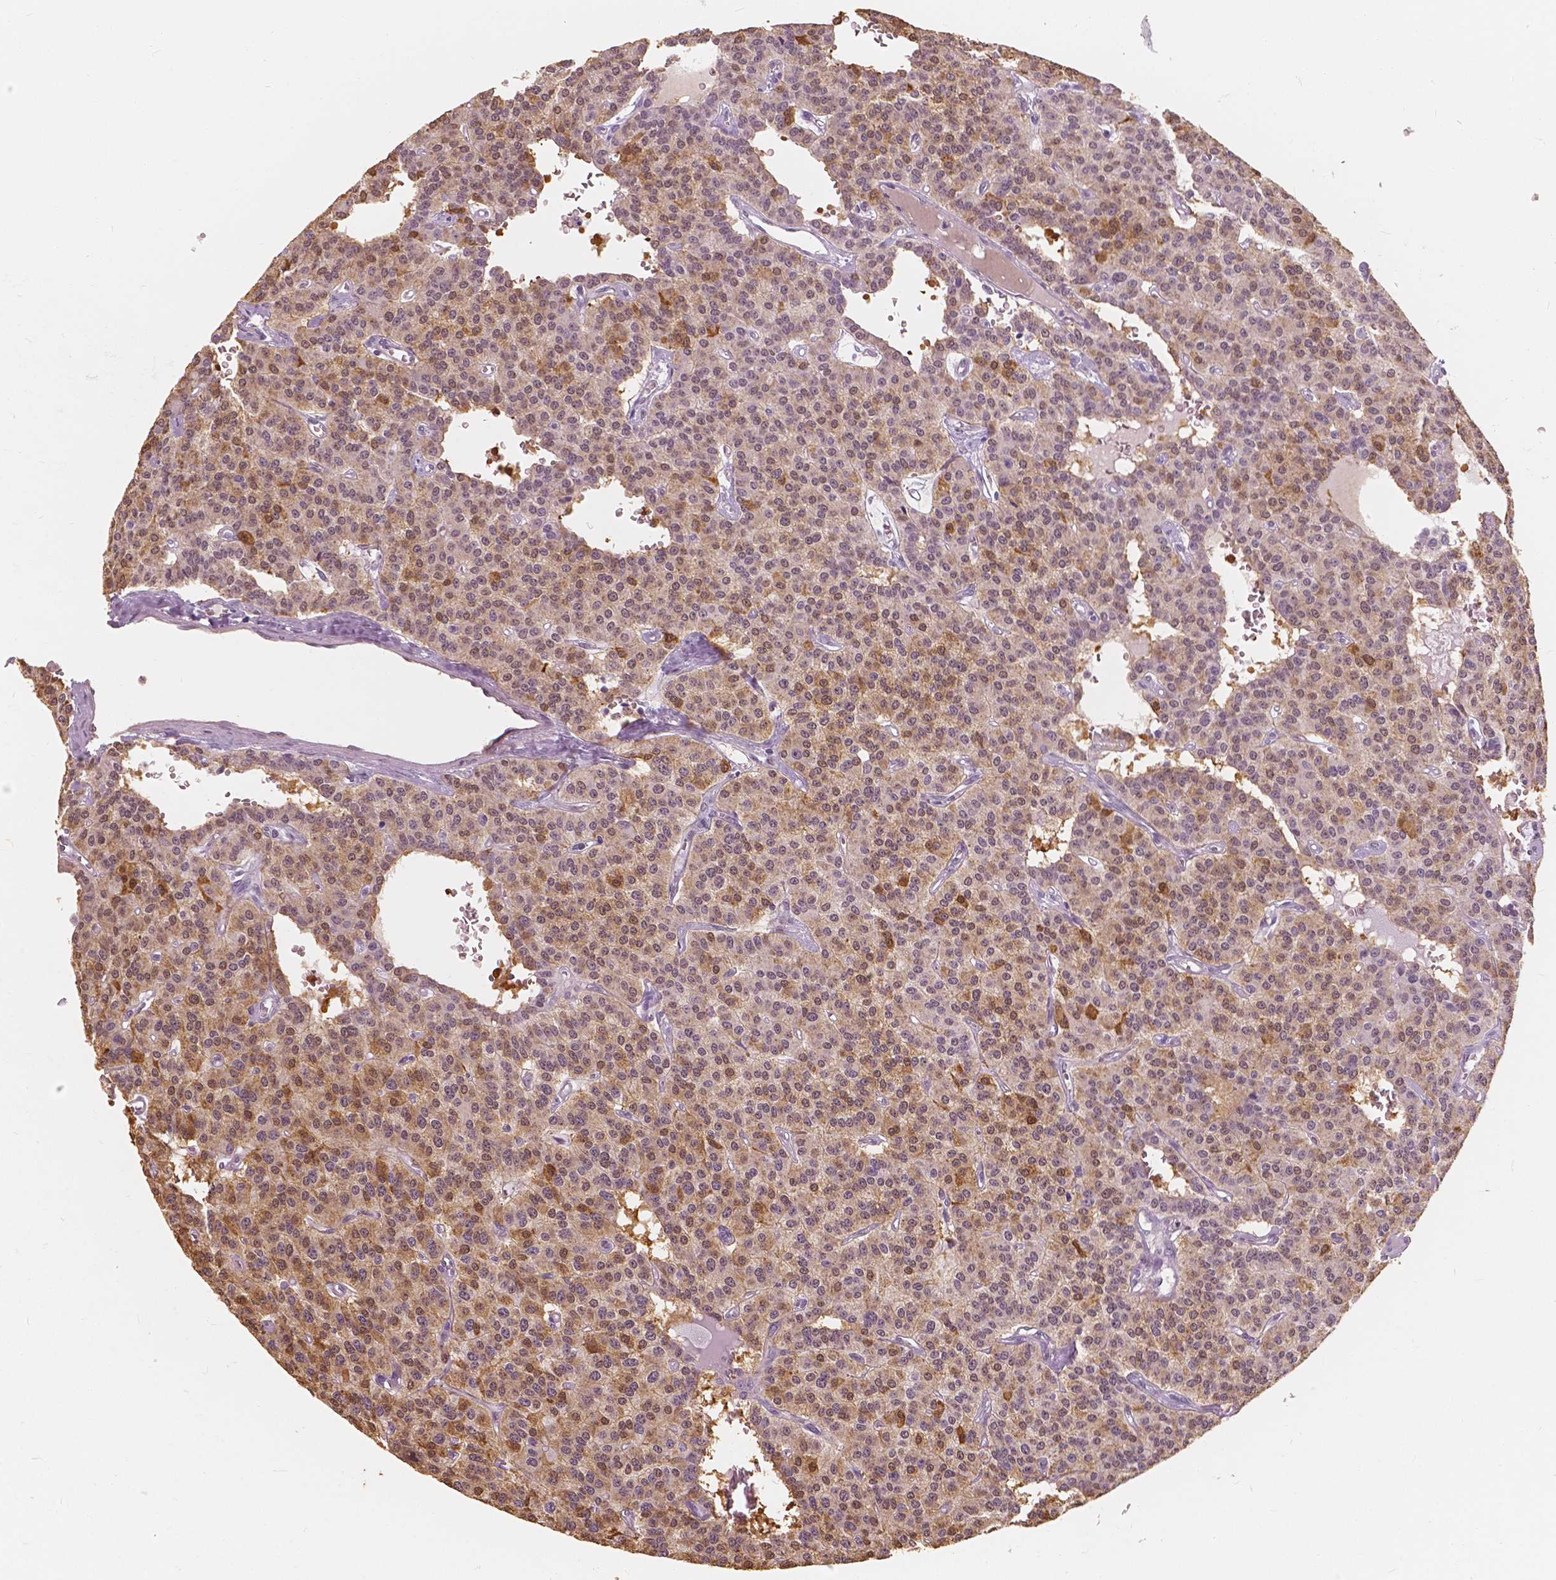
{"staining": {"intensity": "moderate", "quantity": "25%-75%", "location": "cytoplasmic/membranous"}, "tissue": "carcinoid", "cell_type": "Tumor cells", "image_type": "cancer", "snomed": [{"axis": "morphology", "description": "Carcinoid, malignant, NOS"}, {"axis": "topography", "description": "Lung"}], "caption": "Immunohistochemistry micrograph of human carcinoid stained for a protein (brown), which demonstrates medium levels of moderate cytoplasmic/membranous positivity in approximately 25%-75% of tumor cells.", "gene": "SAT2", "patient": {"sex": "female", "age": 71}}